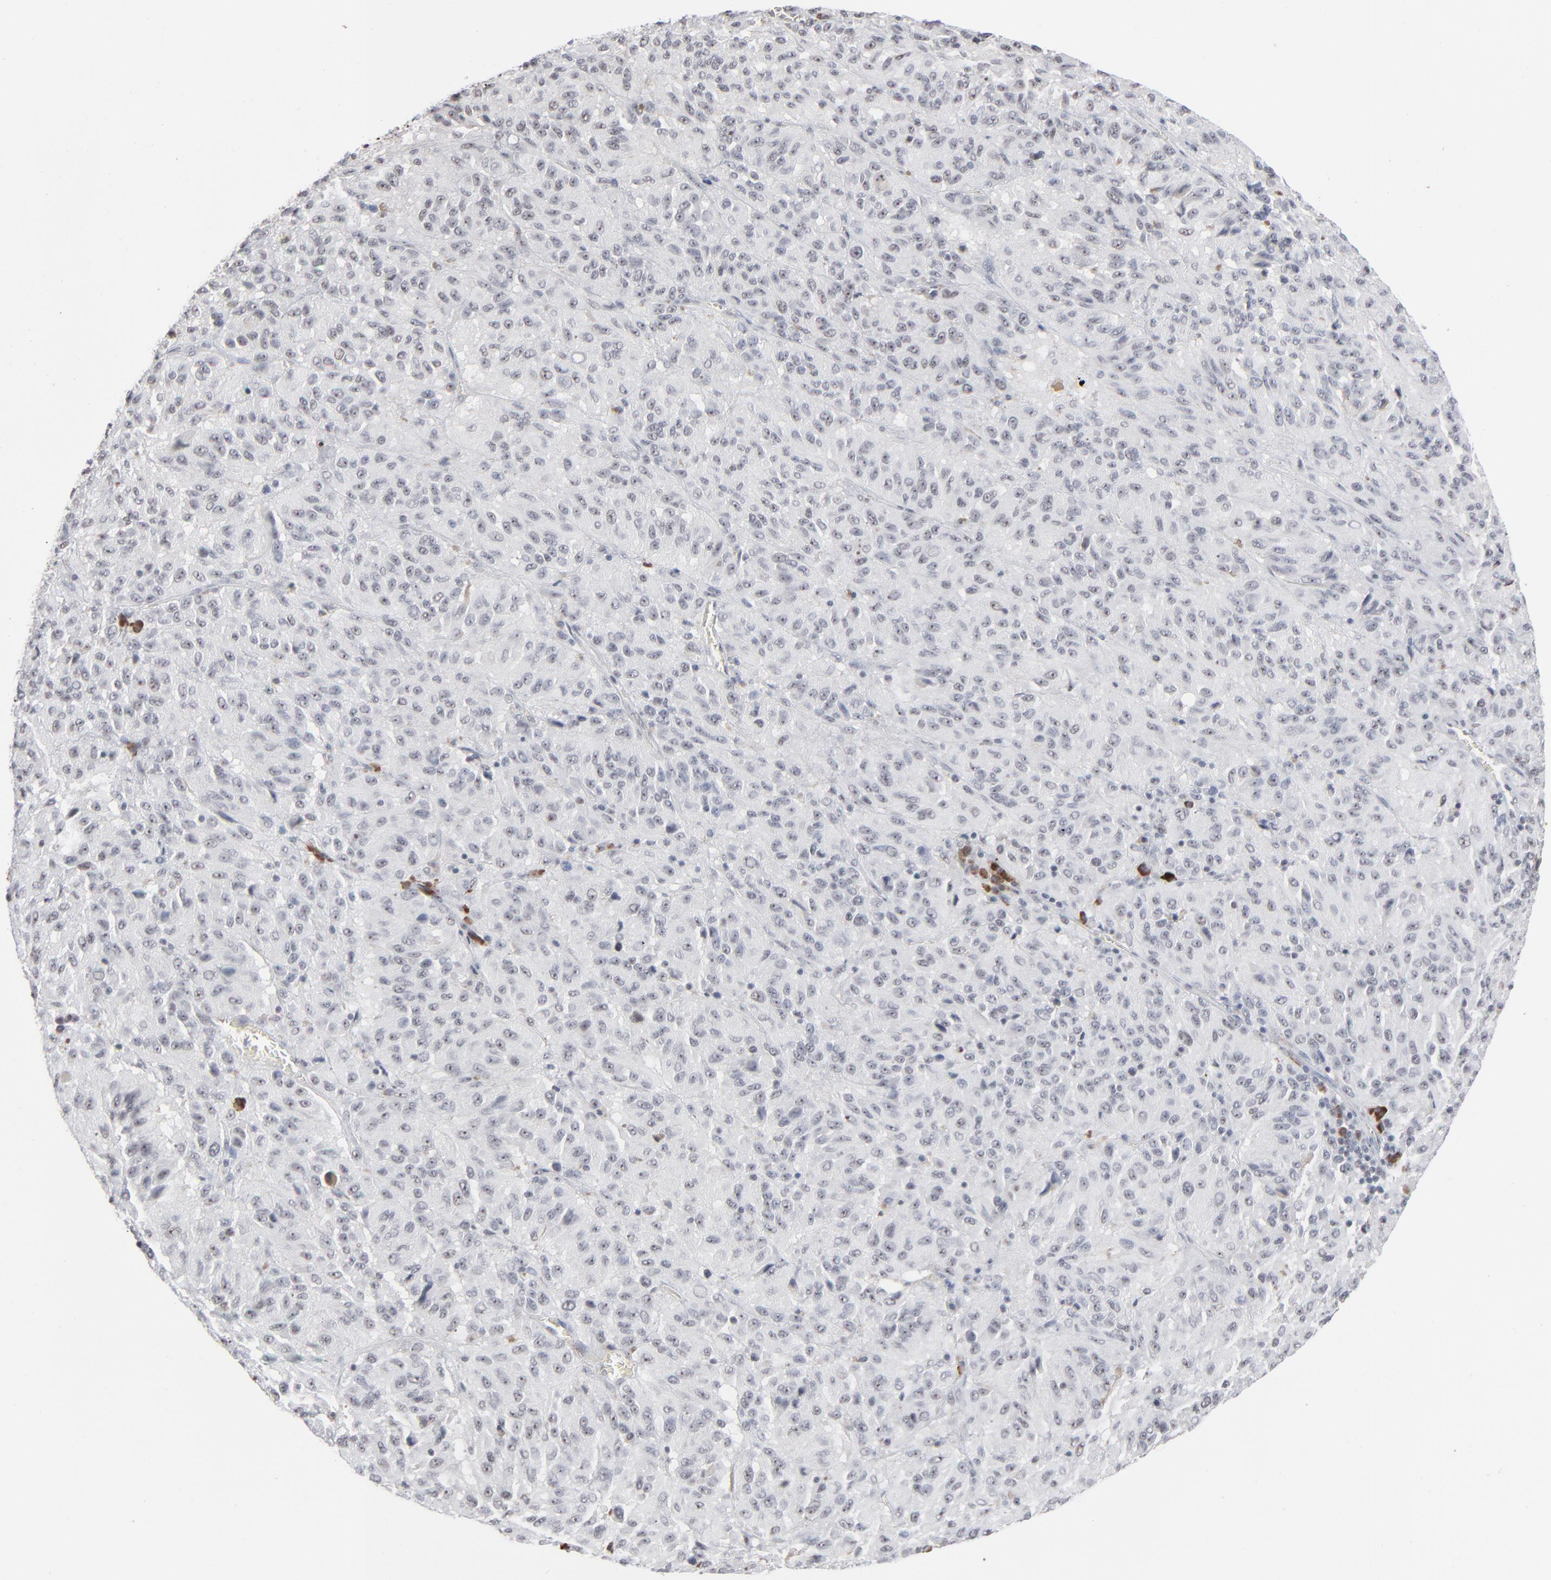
{"staining": {"intensity": "negative", "quantity": "none", "location": "none"}, "tissue": "melanoma", "cell_type": "Tumor cells", "image_type": "cancer", "snomed": [{"axis": "morphology", "description": "Malignant melanoma, Metastatic site"}, {"axis": "topography", "description": "Lung"}], "caption": "Micrograph shows no significant protein staining in tumor cells of melanoma. (Stains: DAB IHC with hematoxylin counter stain, Microscopy: brightfield microscopy at high magnification).", "gene": "MPHOSPH6", "patient": {"sex": "male", "age": 64}}